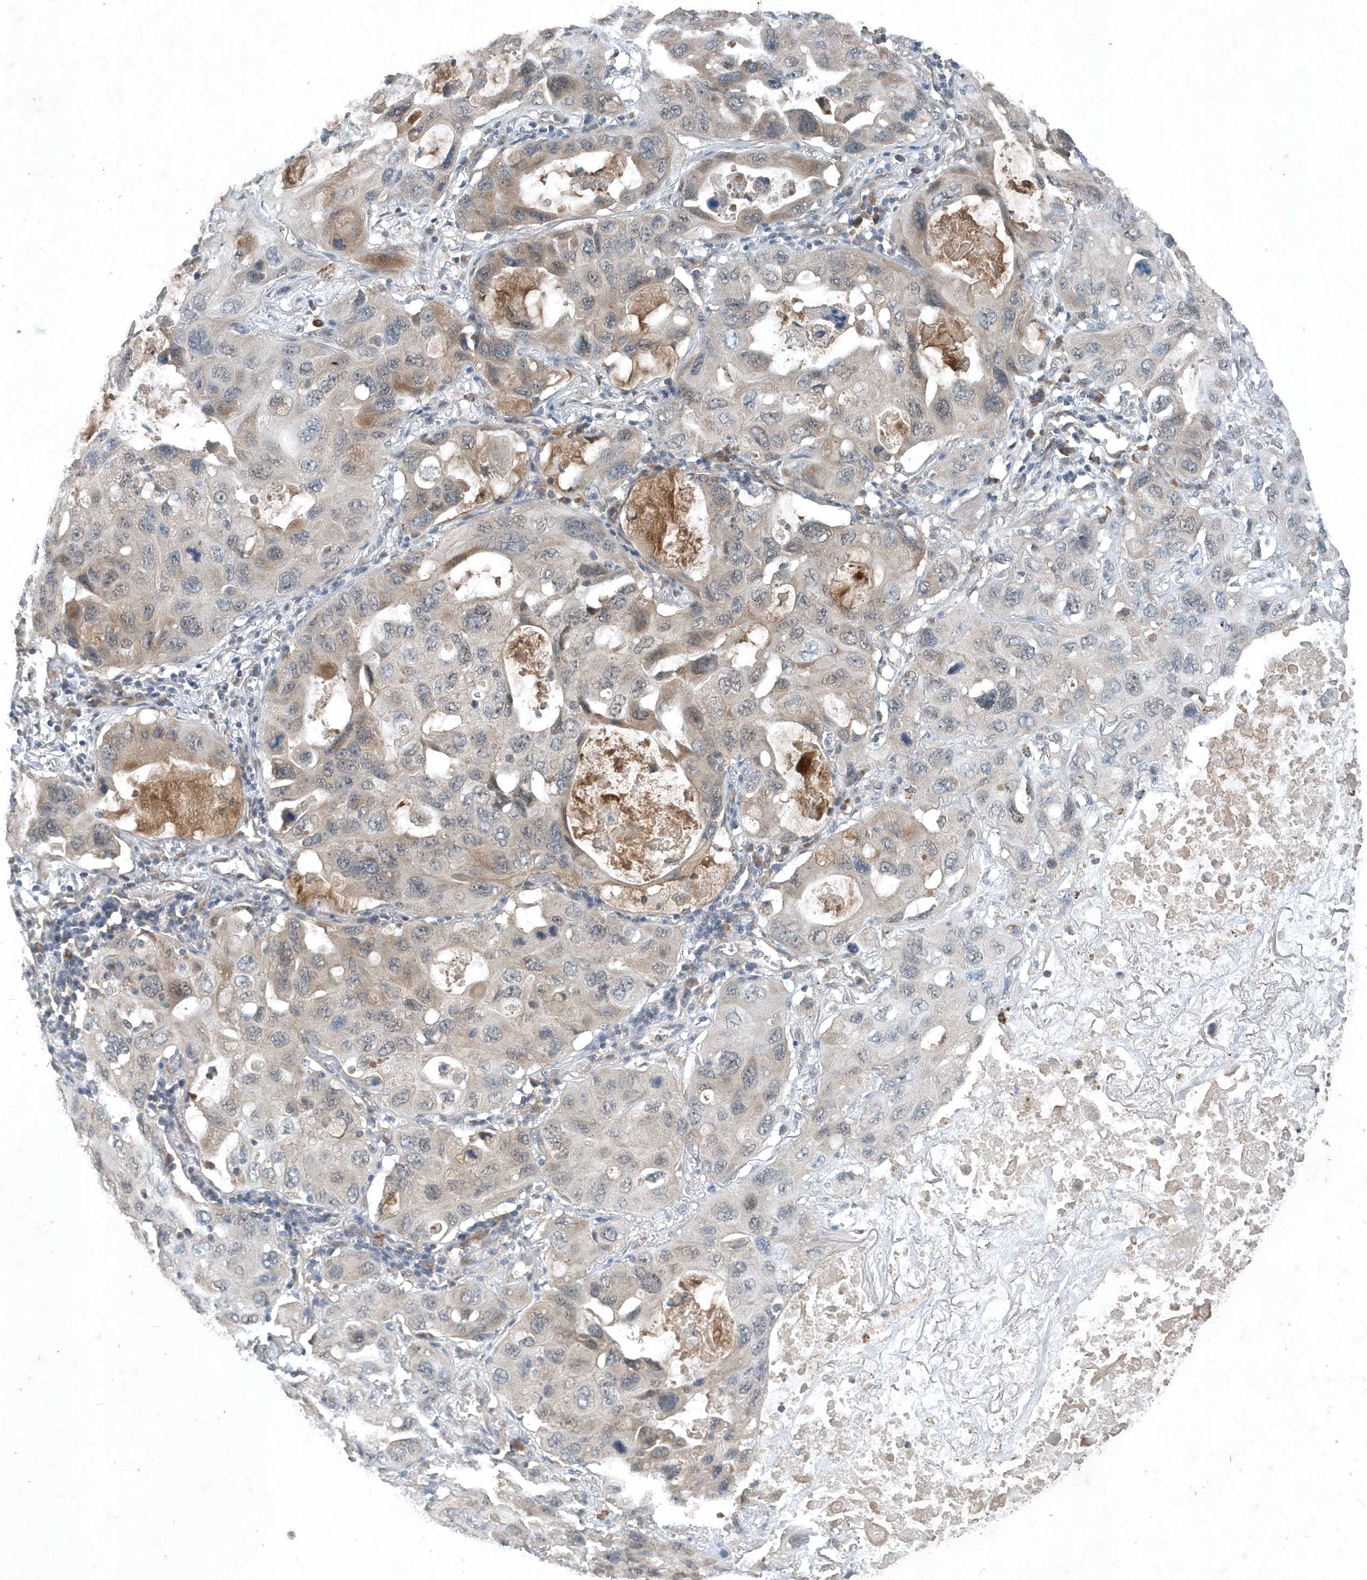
{"staining": {"intensity": "weak", "quantity": "<25%", "location": "cytoplasmic/membranous"}, "tissue": "lung cancer", "cell_type": "Tumor cells", "image_type": "cancer", "snomed": [{"axis": "morphology", "description": "Squamous cell carcinoma, NOS"}, {"axis": "topography", "description": "Lung"}], "caption": "Tumor cells show no significant expression in lung cancer.", "gene": "SCFD2", "patient": {"sex": "female", "age": 73}}